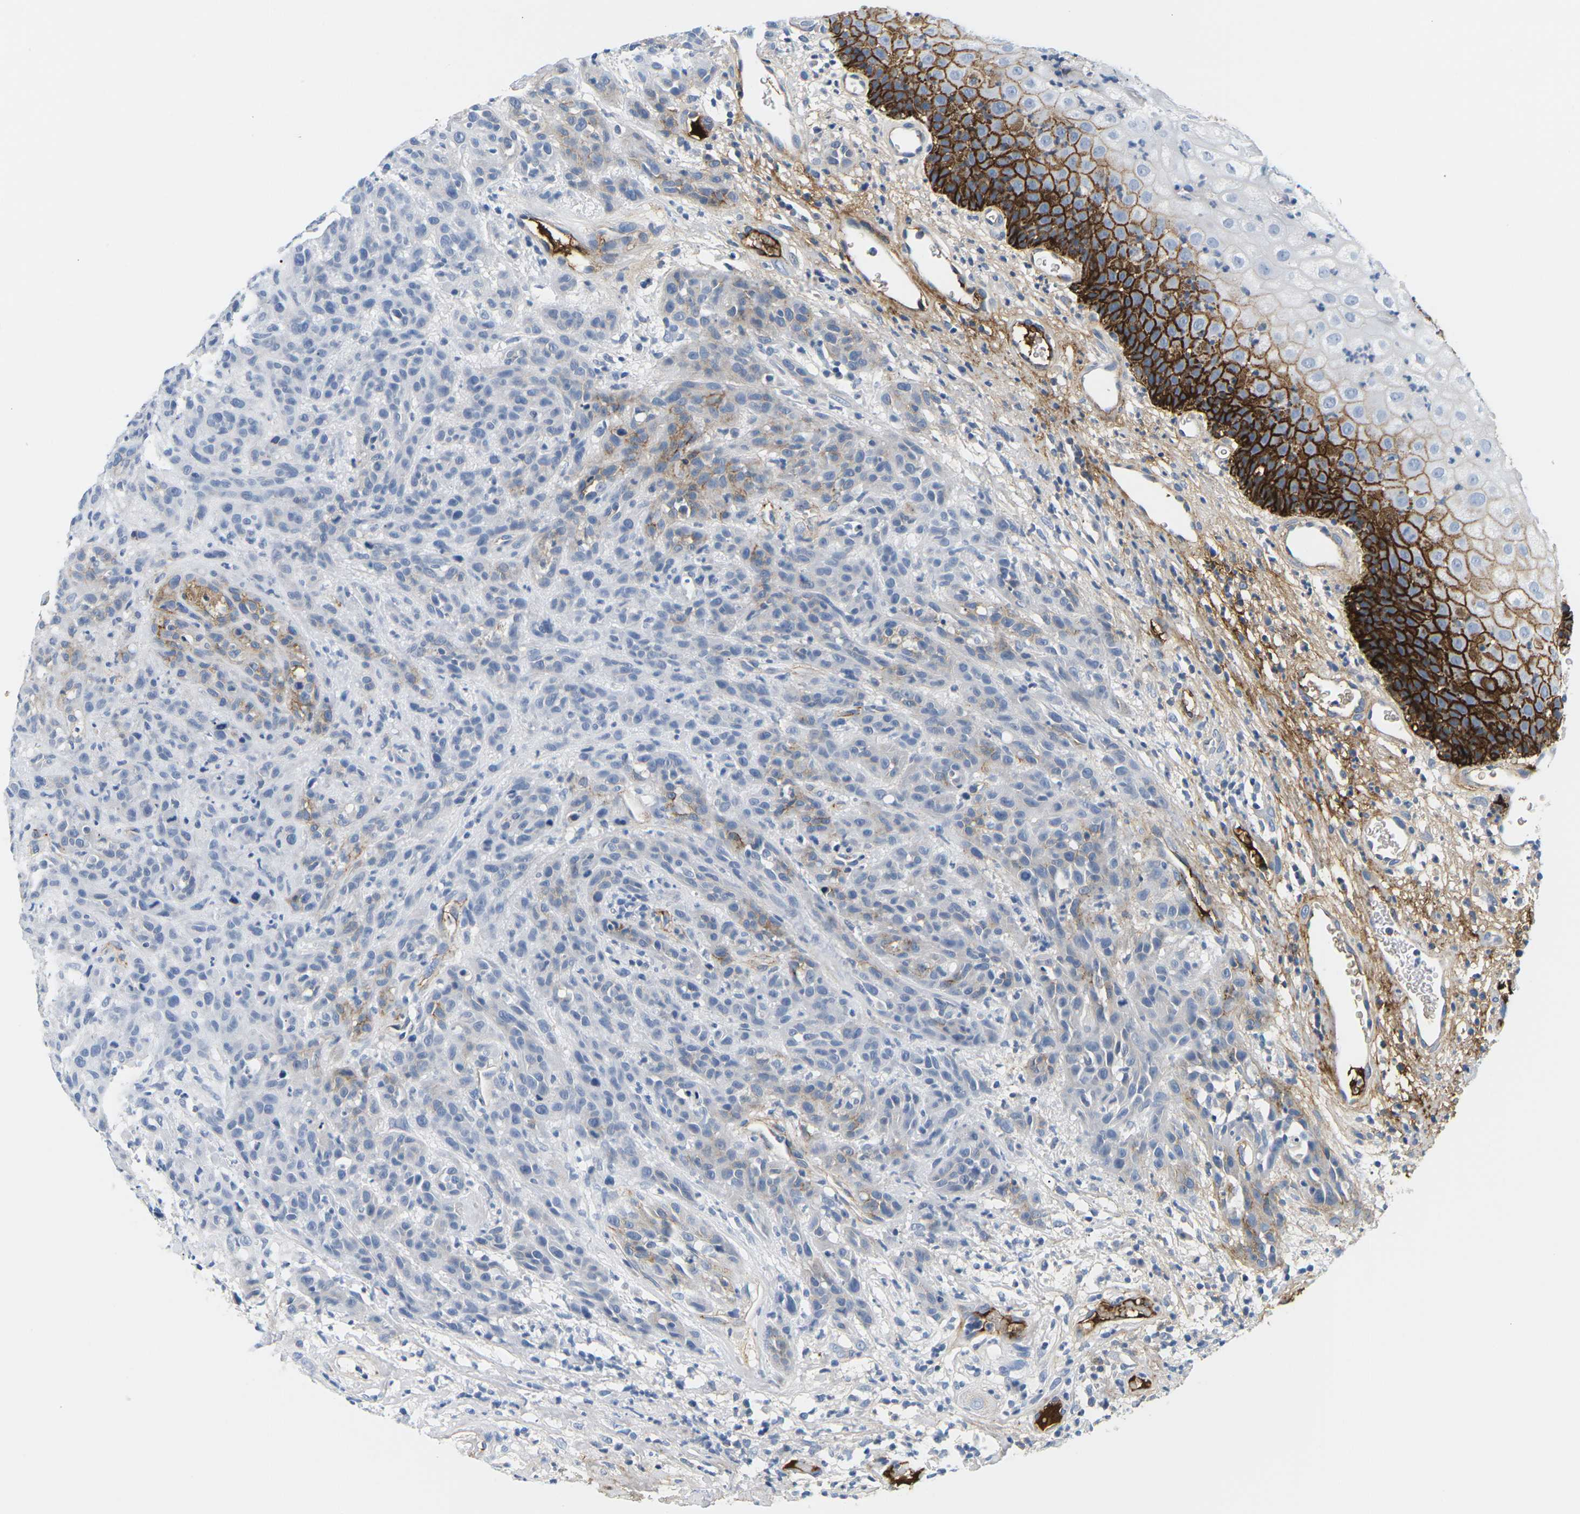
{"staining": {"intensity": "weak", "quantity": "<25%", "location": "cytoplasmic/membranous"}, "tissue": "head and neck cancer", "cell_type": "Tumor cells", "image_type": "cancer", "snomed": [{"axis": "morphology", "description": "Normal tissue, NOS"}, {"axis": "morphology", "description": "Squamous cell carcinoma, NOS"}, {"axis": "topography", "description": "Cartilage tissue"}, {"axis": "topography", "description": "Head-Neck"}], "caption": "Protein analysis of head and neck cancer (squamous cell carcinoma) demonstrates no significant positivity in tumor cells.", "gene": "APOB", "patient": {"sex": "male", "age": 62}}